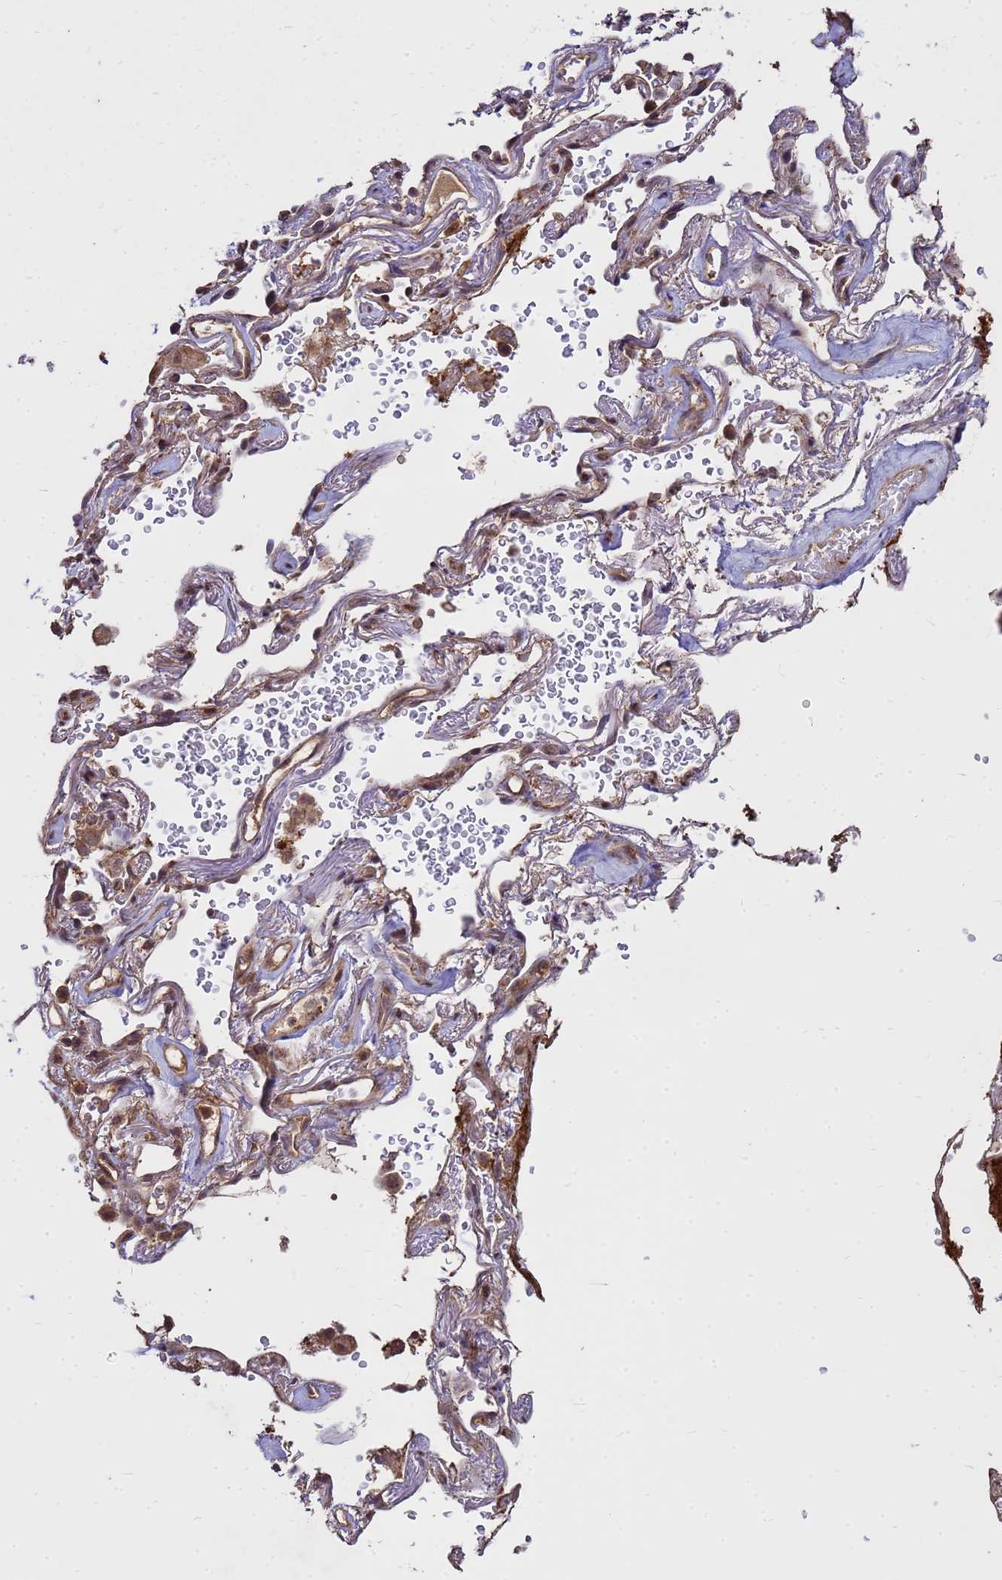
{"staining": {"intensity": "moderate", "quantity": ">75%", "location": "cytoplasmic/membranous,nuclear"}, "tissue": "lung cancer", "cell_type": "Tumor cells", "image_type": "cancer", "snomed": [{"axis": "morphology", "description": "Adenocarcinoma, NOS"}, {"axis": "topography", "description": "Lung"}], "caption": "Tumor cells exhibit medium levels of moderate cytoplasmic/membranous and nuclear expression in about >75% of cells in human lung adenocarcinoma.", "gene": "CRBN", "patient": {"sex": "female", "age": 69}}